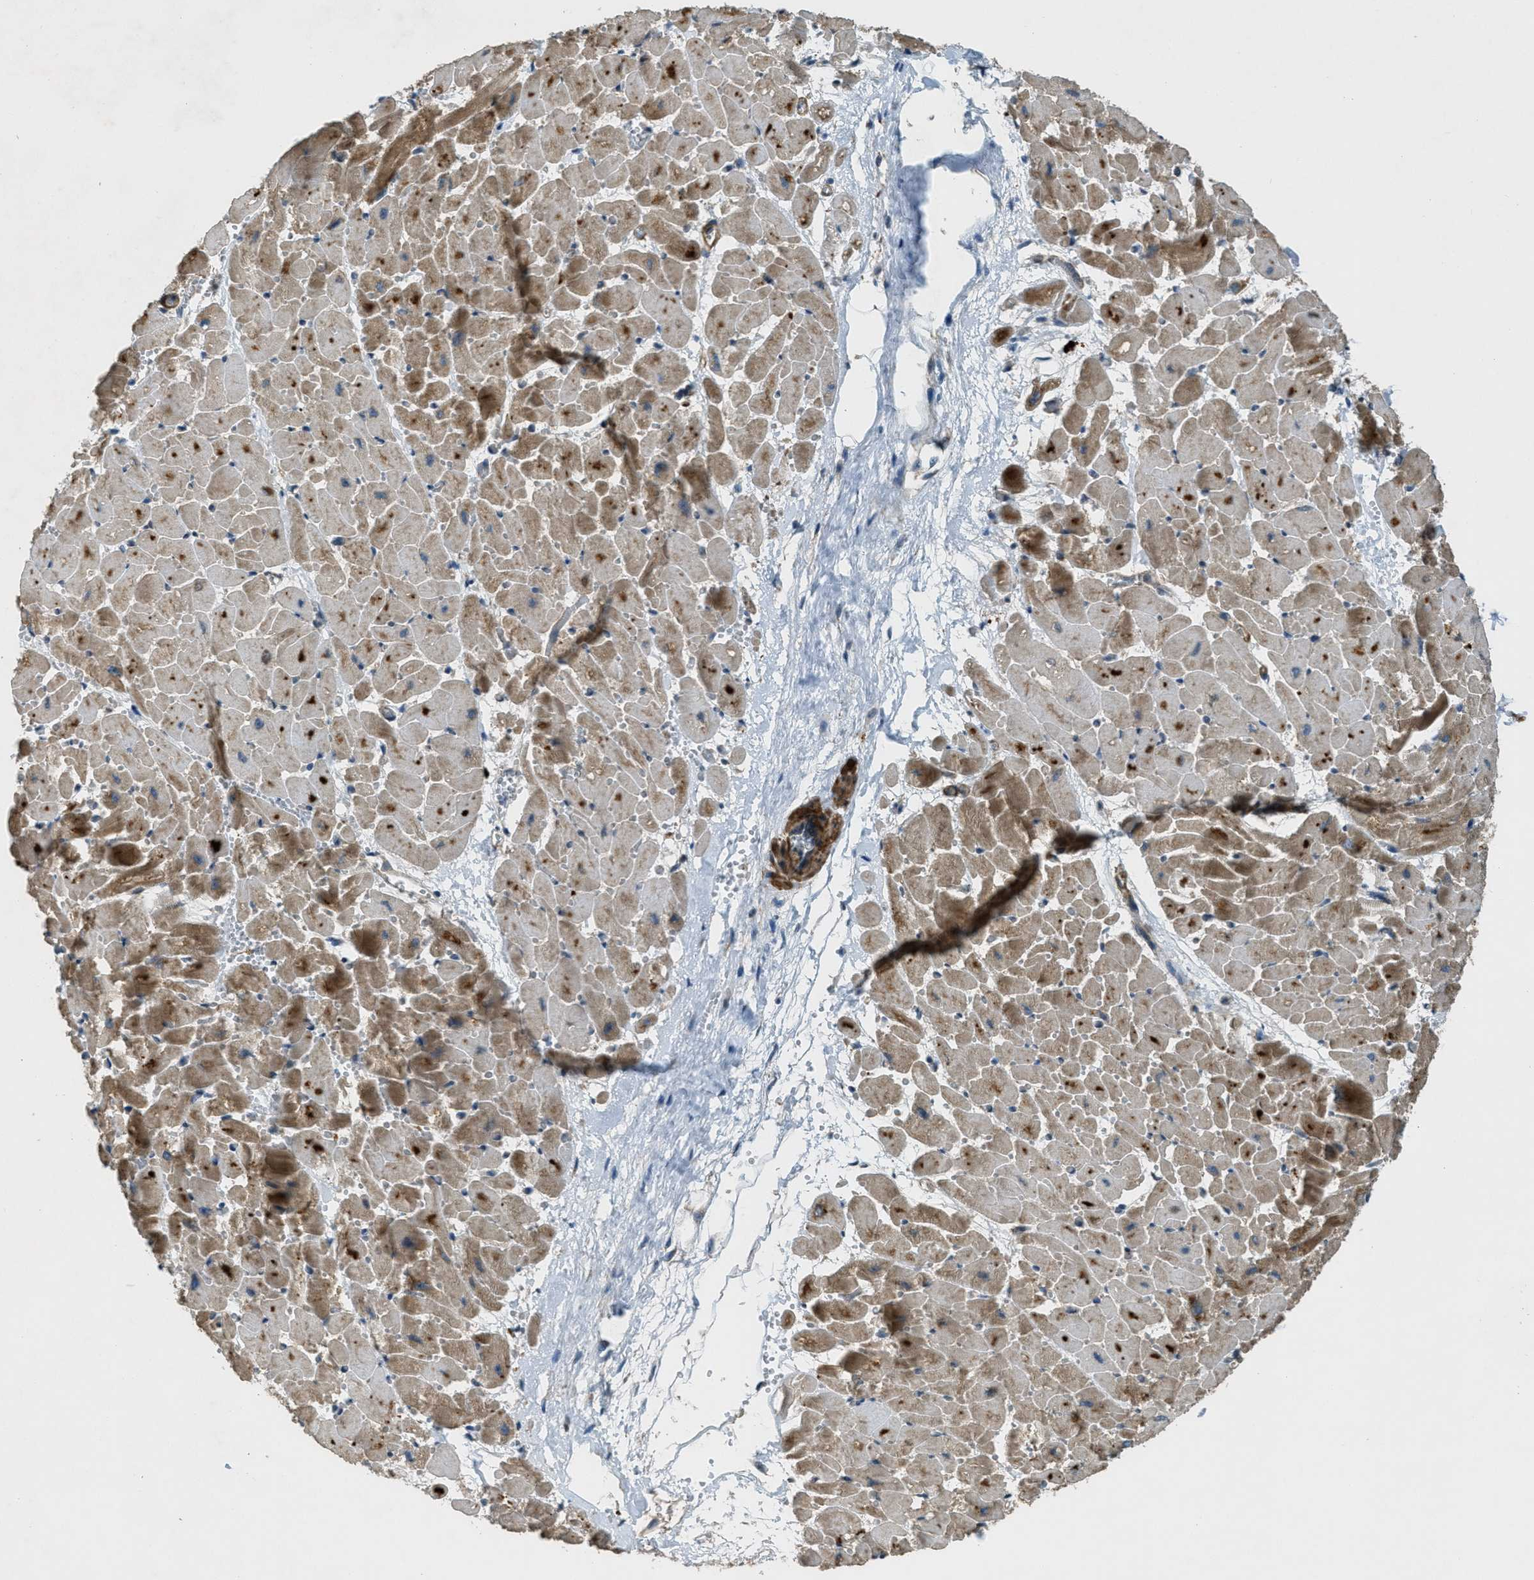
{"staining": {"intensity": "moderate", "quantity": ">75%", "location": "cytoplasmic/membranous"}, "tissue": "heart muscle", "cell_type": "Cardiomyocytes", "image_type": "normal", "snomed": [{"axis": "morphology", "description": "Normal tissue, NOS"}, {"axis": "topography", "description": "Heart"}], "caption": "Brown immunohistochemical staining in benign human heart muscle demonstrates moderate cytoplasmic/membranous staining in about >75% of cardiomyocytes.", "gene": "VEZT", "patient": {"sex": "female", "age": 19}}